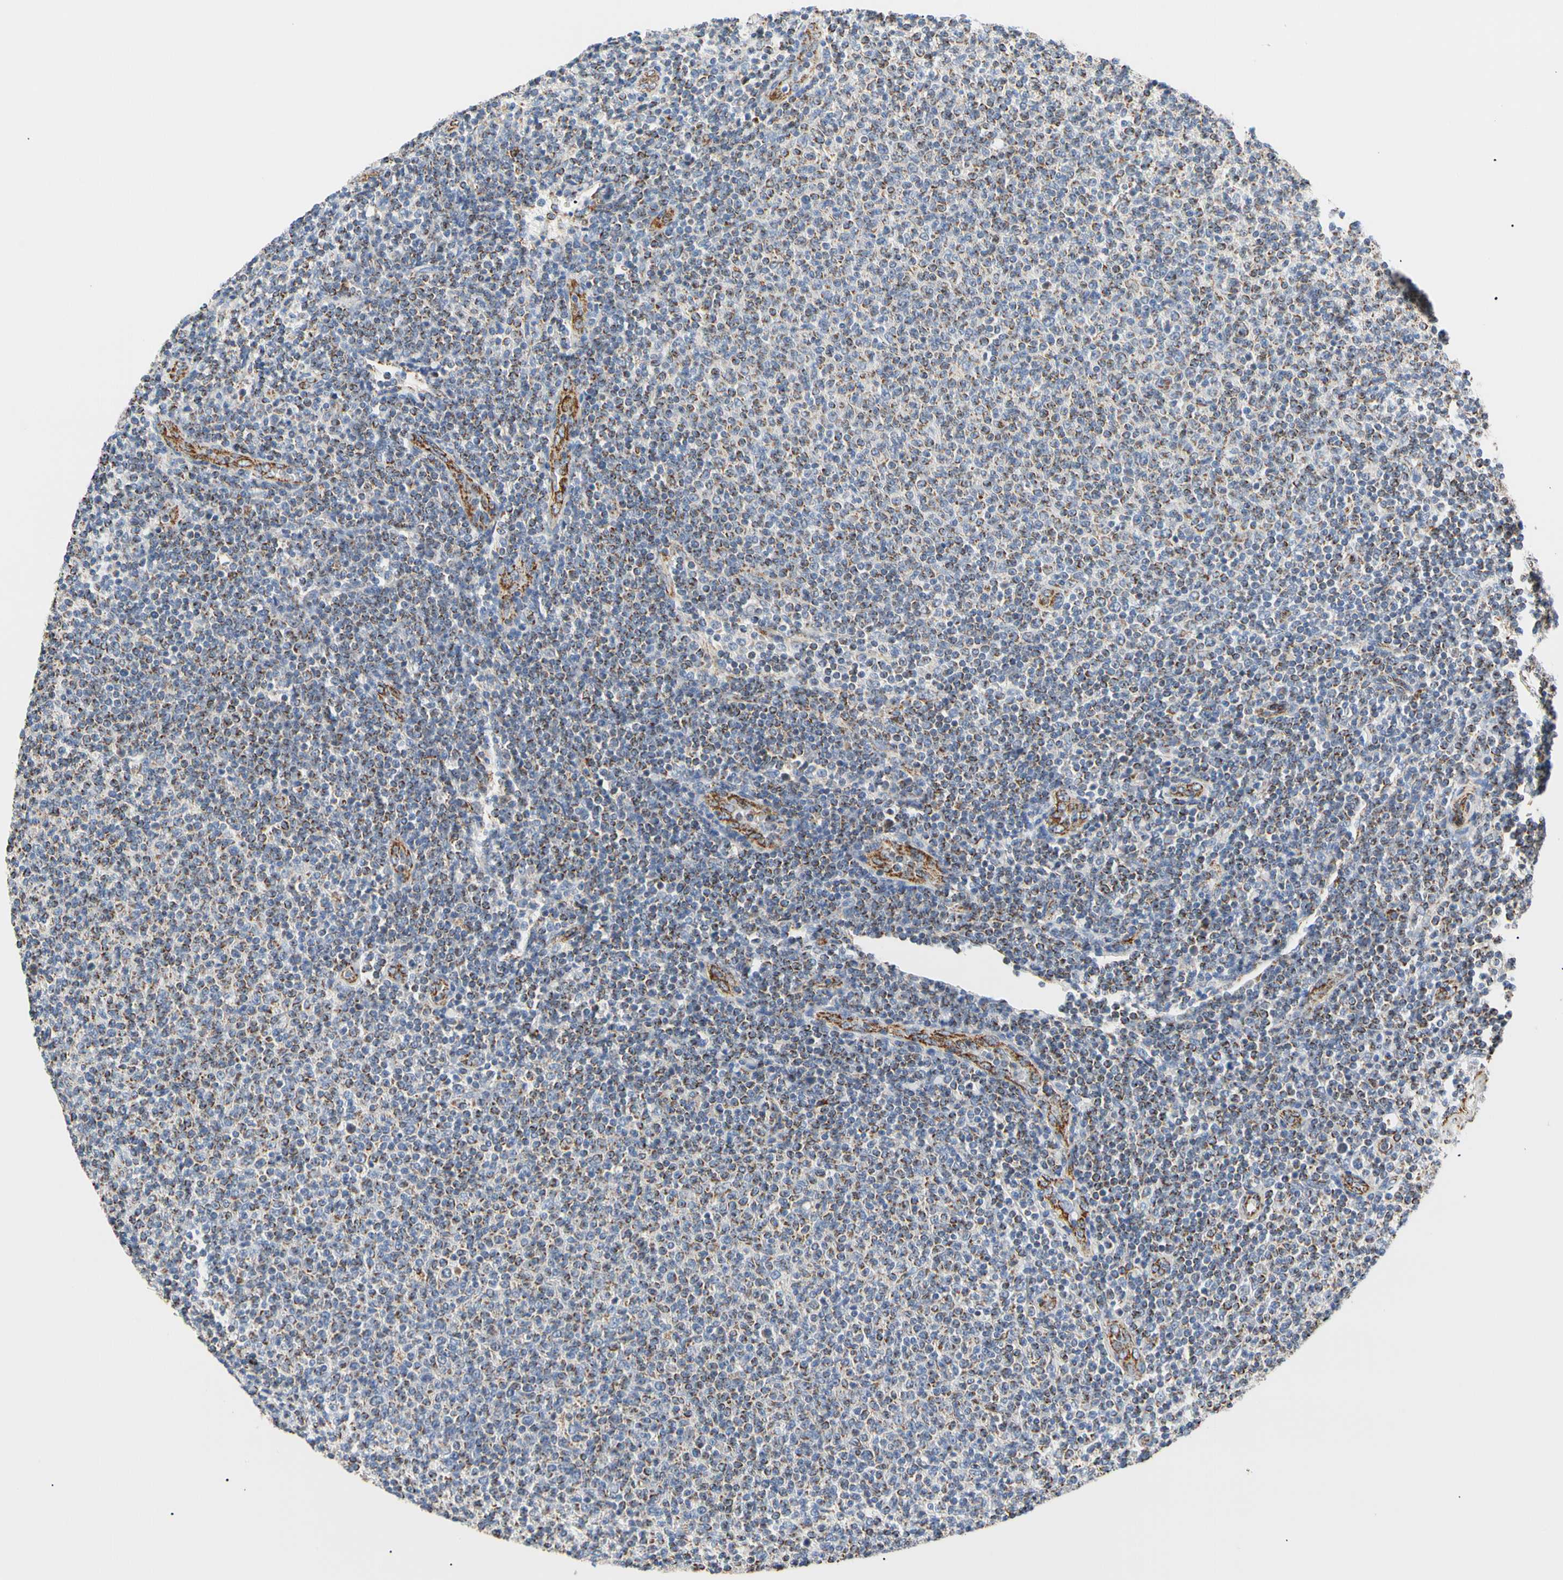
{"staining": {"intensity": "moderate", "quantity": "25%-75%", "location": "cytoplasmic/membranous"}, "tissue": "lymphoma", "cell_type": "Tumor cells", "image_type": "cancer", "snomed": [{"axis": "morphology", "description": "Malignant lymphoma, non-Hodgkin's type, Low grade"}, {"axis": "topography", "description": "Lymph node"}], "caption": "Malignant lymphoma, non-Hodgkin's type (low-grade) tissue displays moderate cytoplasmic/membranous positivity in about 25%-75% of tumor cells", "gene": "ACAT1", "patient": {"sex": "male", "age": 66}}